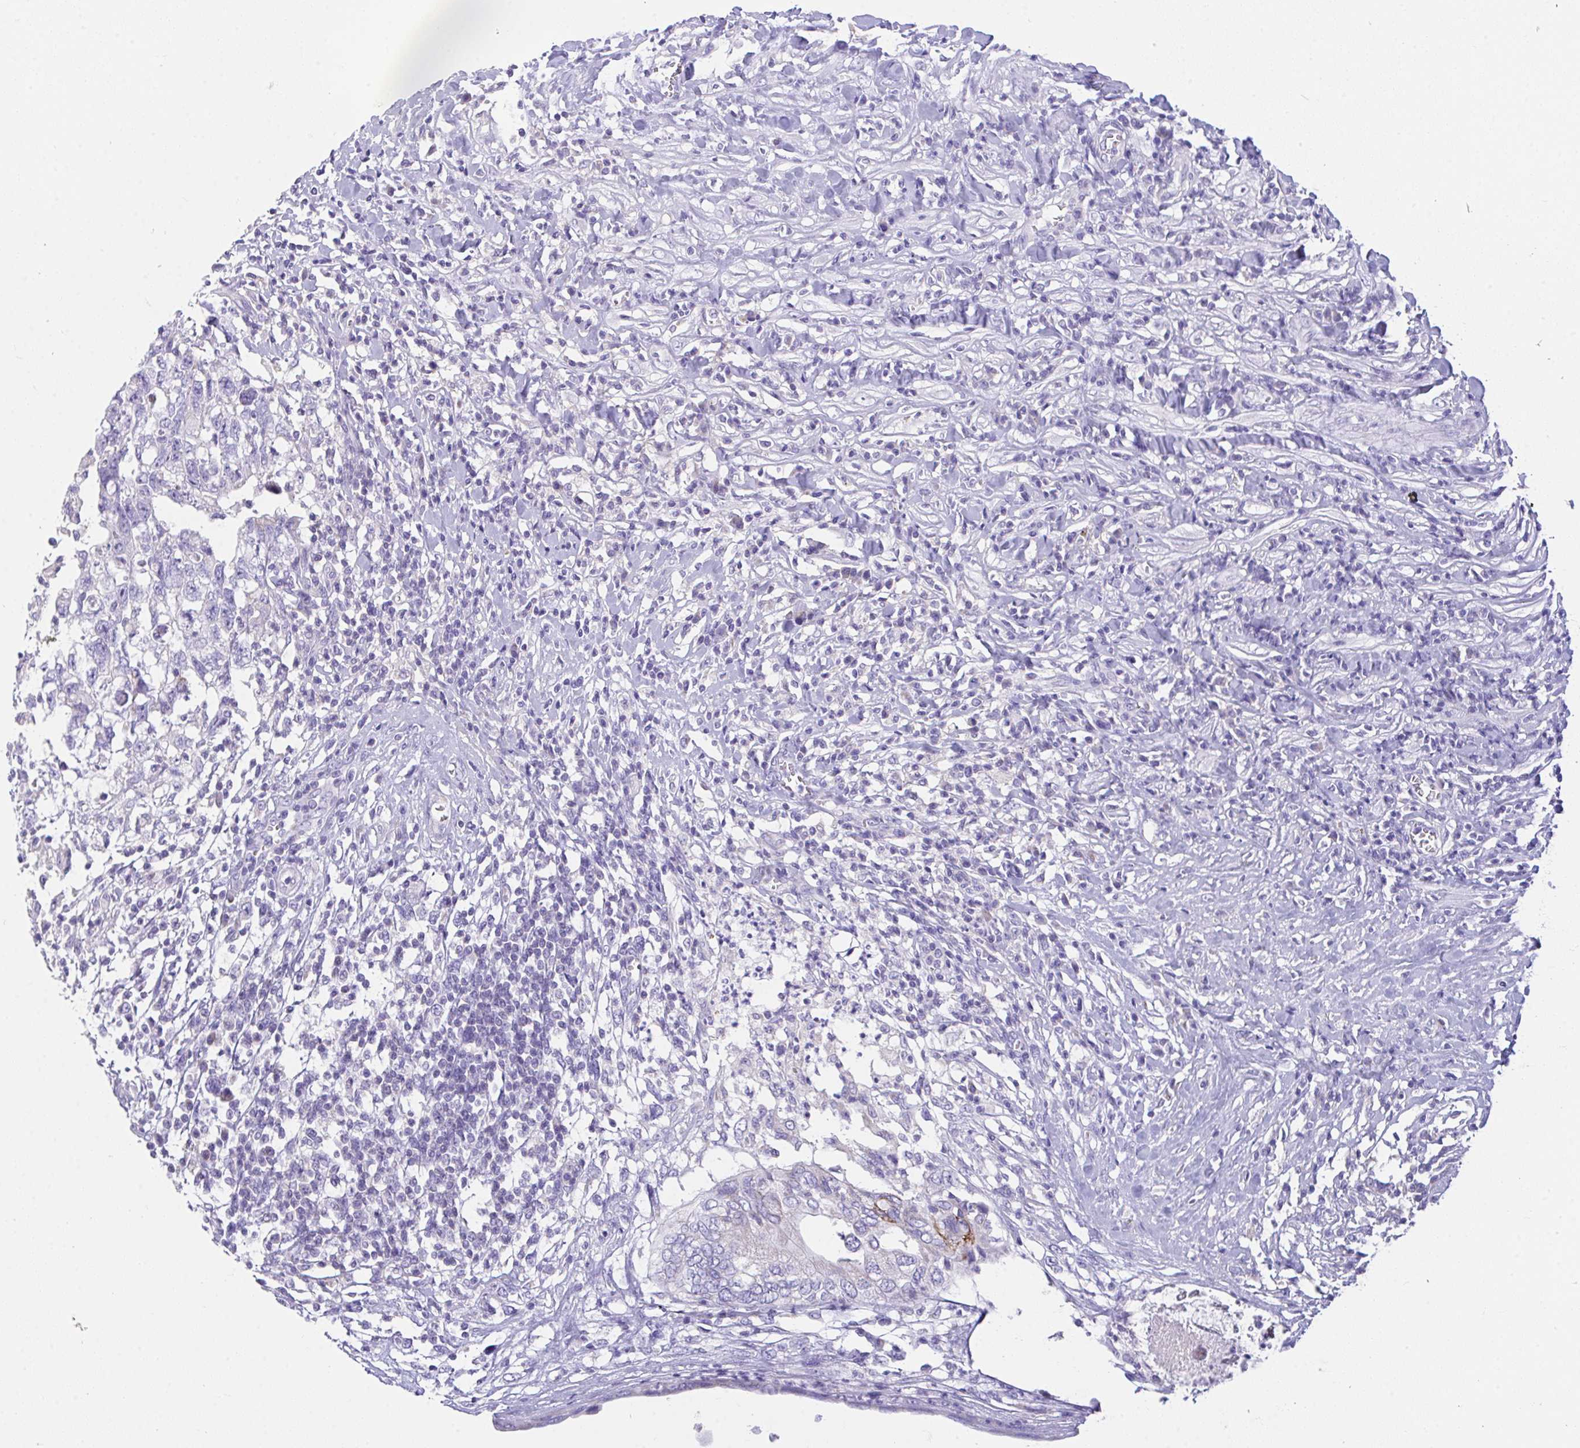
{"staining": {"intensity": "negative", "quantity": "none", "location": "none"}, "tissue": "testis cancer", "cell_type": "Tumor cells", "image_type": "cancer", "snomed": [{"axis": "morphology", "description": "Seminoma, NOS"}, {"axis": "morphology", "description": "Carcinoma, Embryonal, NOS"}, {"axis": "topography", "description": "Testis"}], "caption": "This image is of testis embryonal carcinoma stained with IHC to label a protein in brown with the nuclei are counter-stained blue. There is no expression in tumor cells. The staining was performed using DAB to visualize the protein expression in brown, while the nuclei were stained in blue with hematoxylin (Magnification: 20x).", "gene": "NLRP8", "patient": {"sex": "male", "age": 29}}